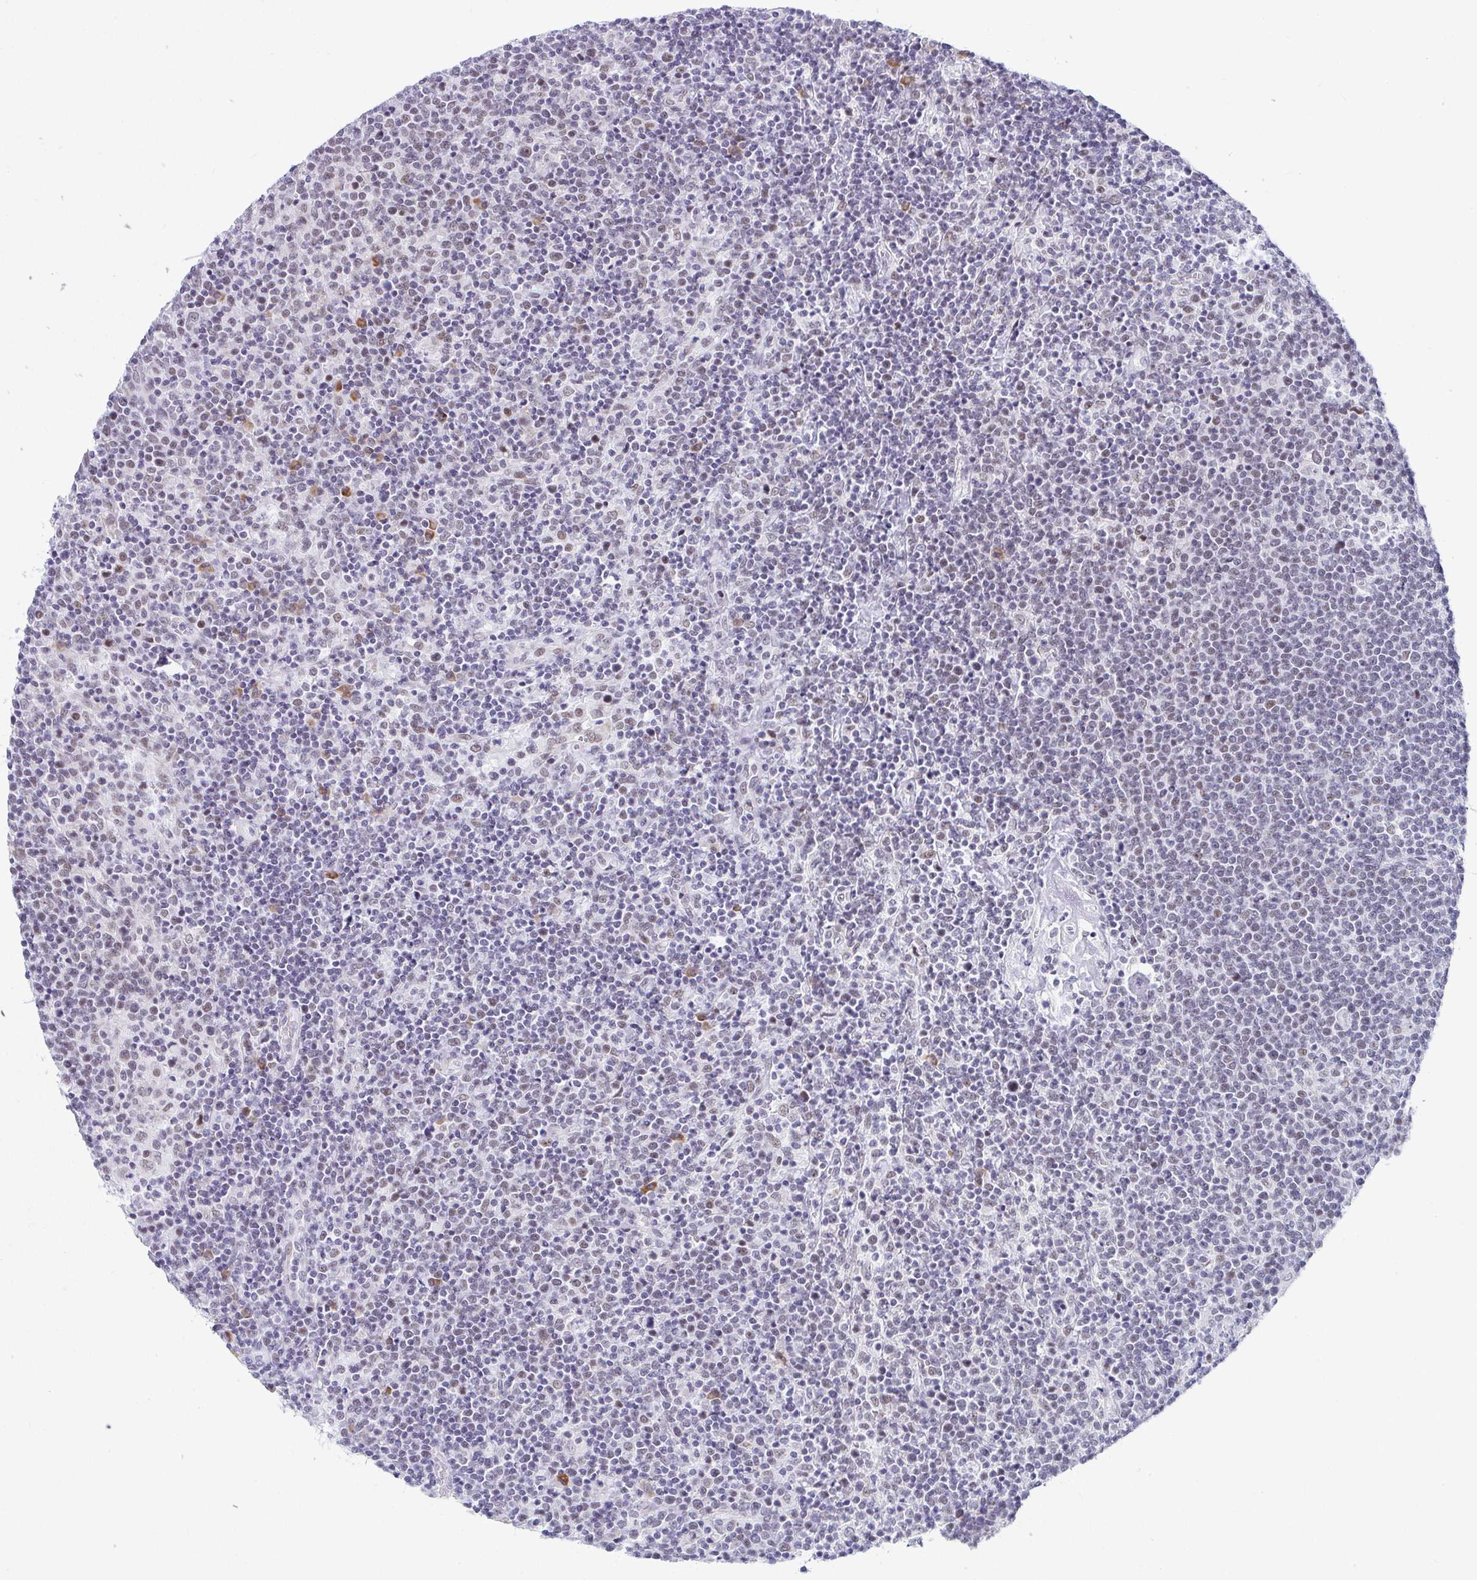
{"staining": {"intensity": "weak", "quantity": "<25%", "location": "nuclear"}, "tissue": "lymphoma", "cell_type": "Tumor cells", "image_type": "cancer", "snomed": [{"axis": "morphology", "description": "Malignant lymphoma, non-Hodgkin's type, High grade"}, {"axis": "topography", "description": "Lymph node"}], "caption": "This histopathology image is of lymphoma stained with immunohistochemistry to label a protein in brown with the nuclei are counter-stained blue. There is no expression in tumor cells.", "gene": "WDR72", "patient": {"sex": "male", "age": 61}}